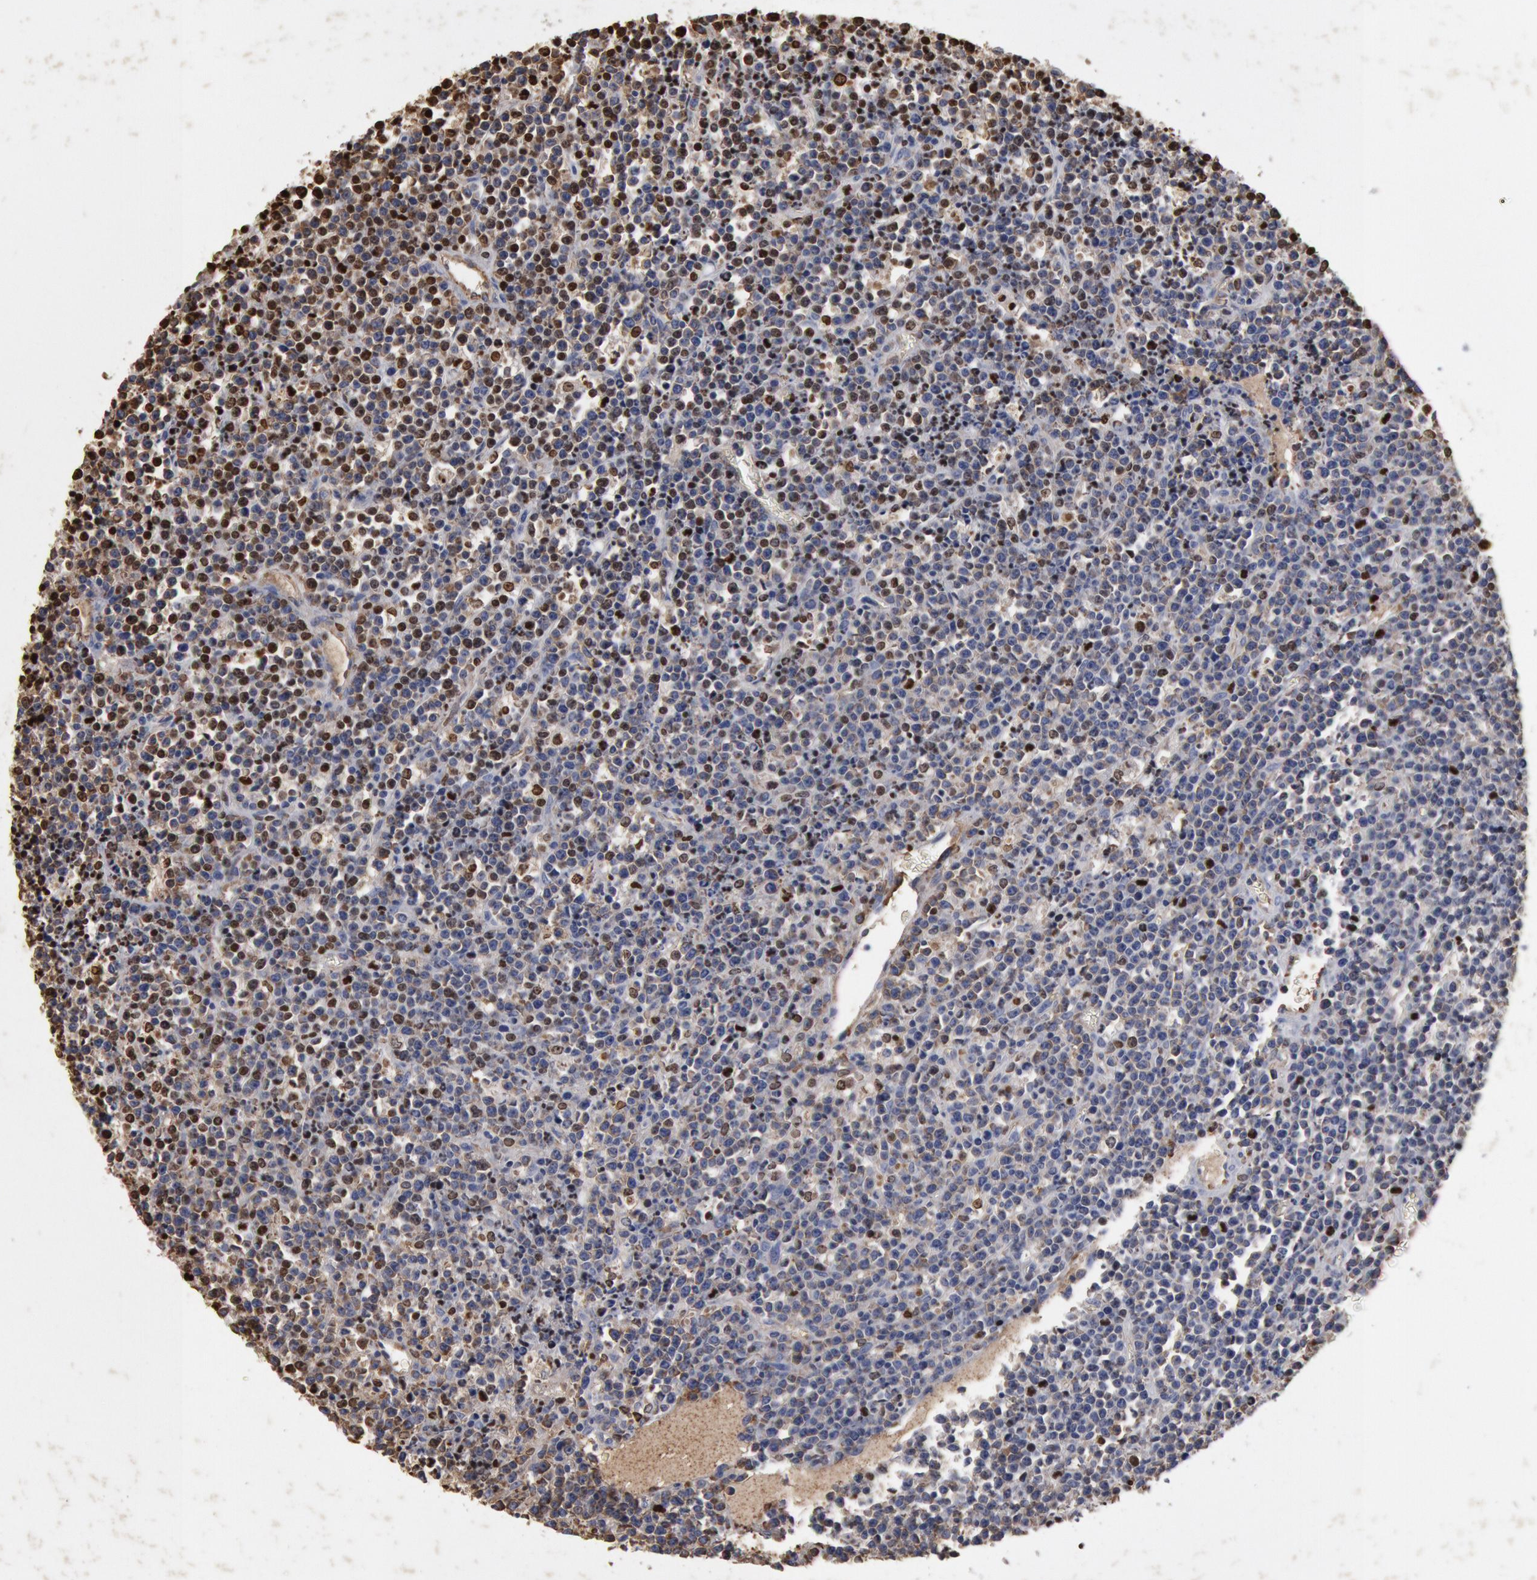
{"staining": {"intensity": "strong", "quantity": ">75%", "location": "nuclear"}, "tissue": "lymphoma", "cell_type": "Tumor cells", "image_type": "cancer", "snomed": [{"axis": "morphology", "description": "Malignant lymphoma, non-Hodgkin's type, High grade"}, {"axis": "topography", "description": "Ovary"}], "caption": "Approximately >75% of tumor cells in human malignant lymphoma, non-Hodgkin's type (high-grade) reveal strong nuclear protein staining as visualized by brown immunohistochemical staining.", "gene": "FOXA2", "patient": {"sex": "female", "age": 56}}